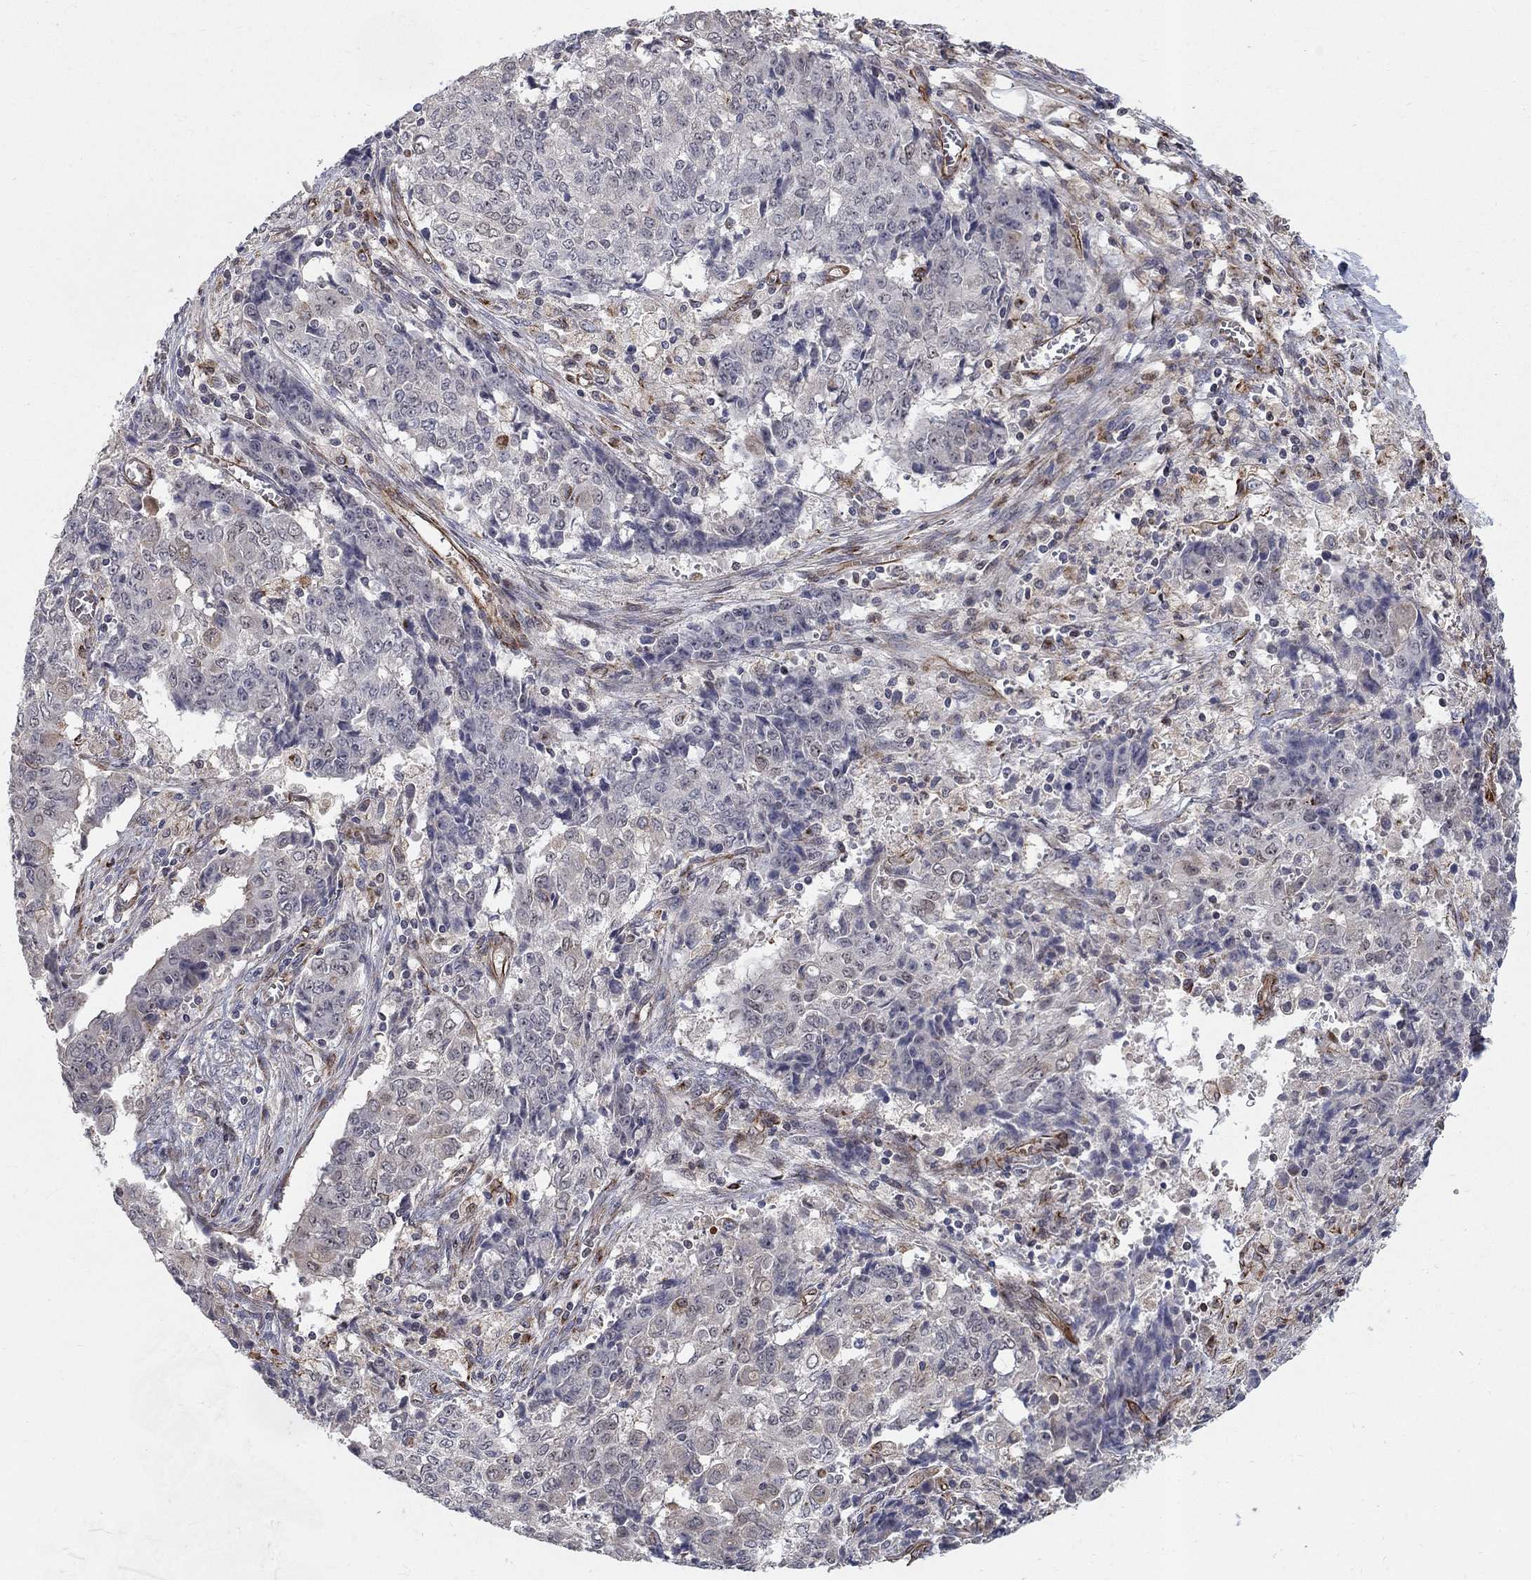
{"staining": {"intensity": "negative", "quantity": "none", "location": "none"}, "tissue": "ovarian cancer", "cell_type": "Tumor cells", "image_type": "cancer", "snomed": [{"axis": "morphology", "description": "Carcinoma, endometroid"}, {"axis": "topography", "description": "Ovary"}], "caption": "Immunohistochemical staining of human ovarian cancer displays no significant positivity in tumor cells. (IHC, brightfield microscopy, high magnification).", "gene": "MSRA", "patient": {"sex": "female", "age": 42}}